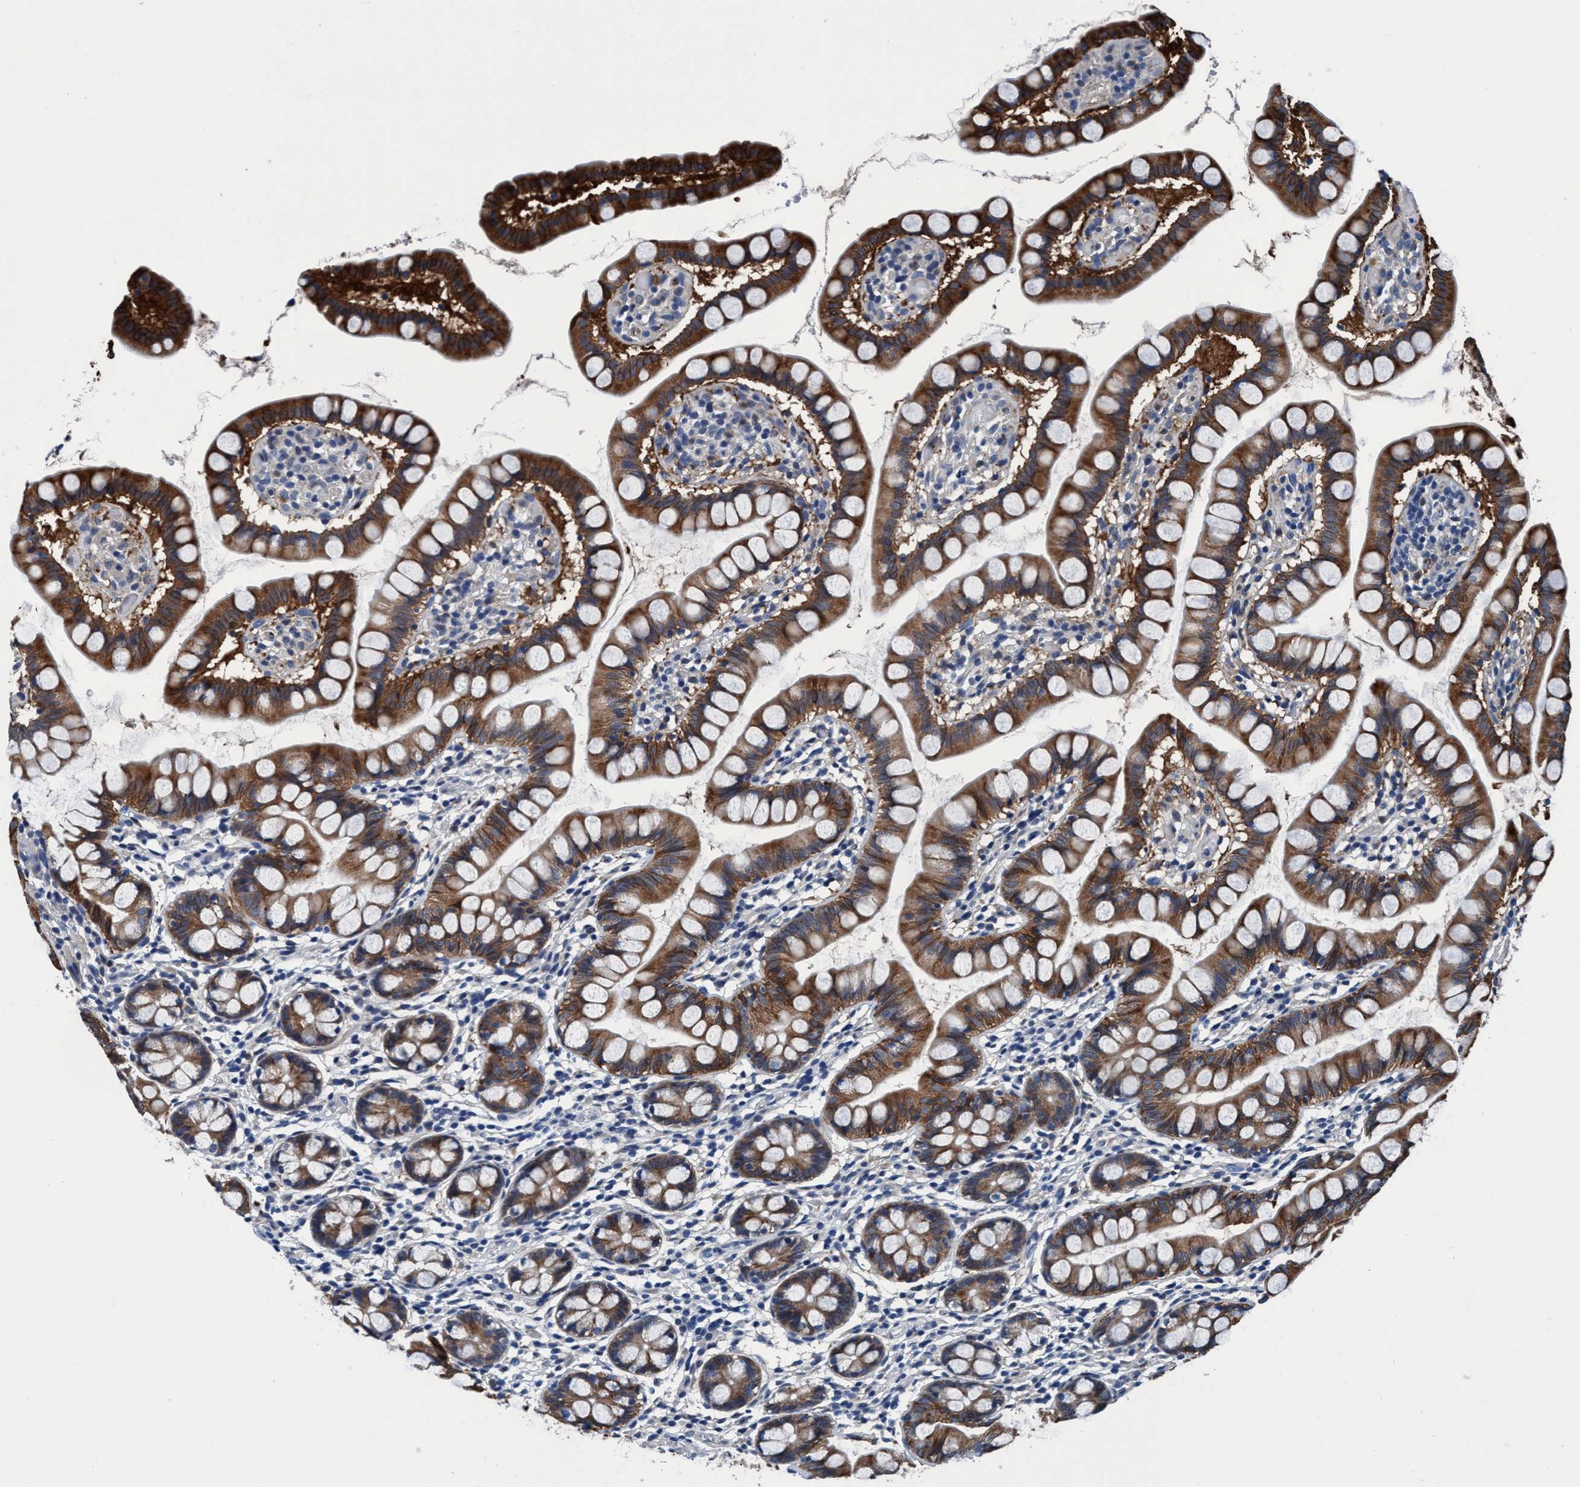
{"staining": {"intensity": "strong", "quantity": ">75%", "location": "cytoplasmic/membranous"}, "tissue": "small intestine", "cell_type": "Glandular cells", "image_type": "normal", "snomed": [{"axis": "morphology", "description": "Normal tissue, NOS"}, {"axis": "topography", "description": "Small intestine"}], "caption": "Small intestine stained with a brown dye demonstrates strong cytoplasmic/membranous positive positivity in approximately >75% of glandular cells.", "gene": "TMEM94", "patient": {"sex": "female", "age": 84}}